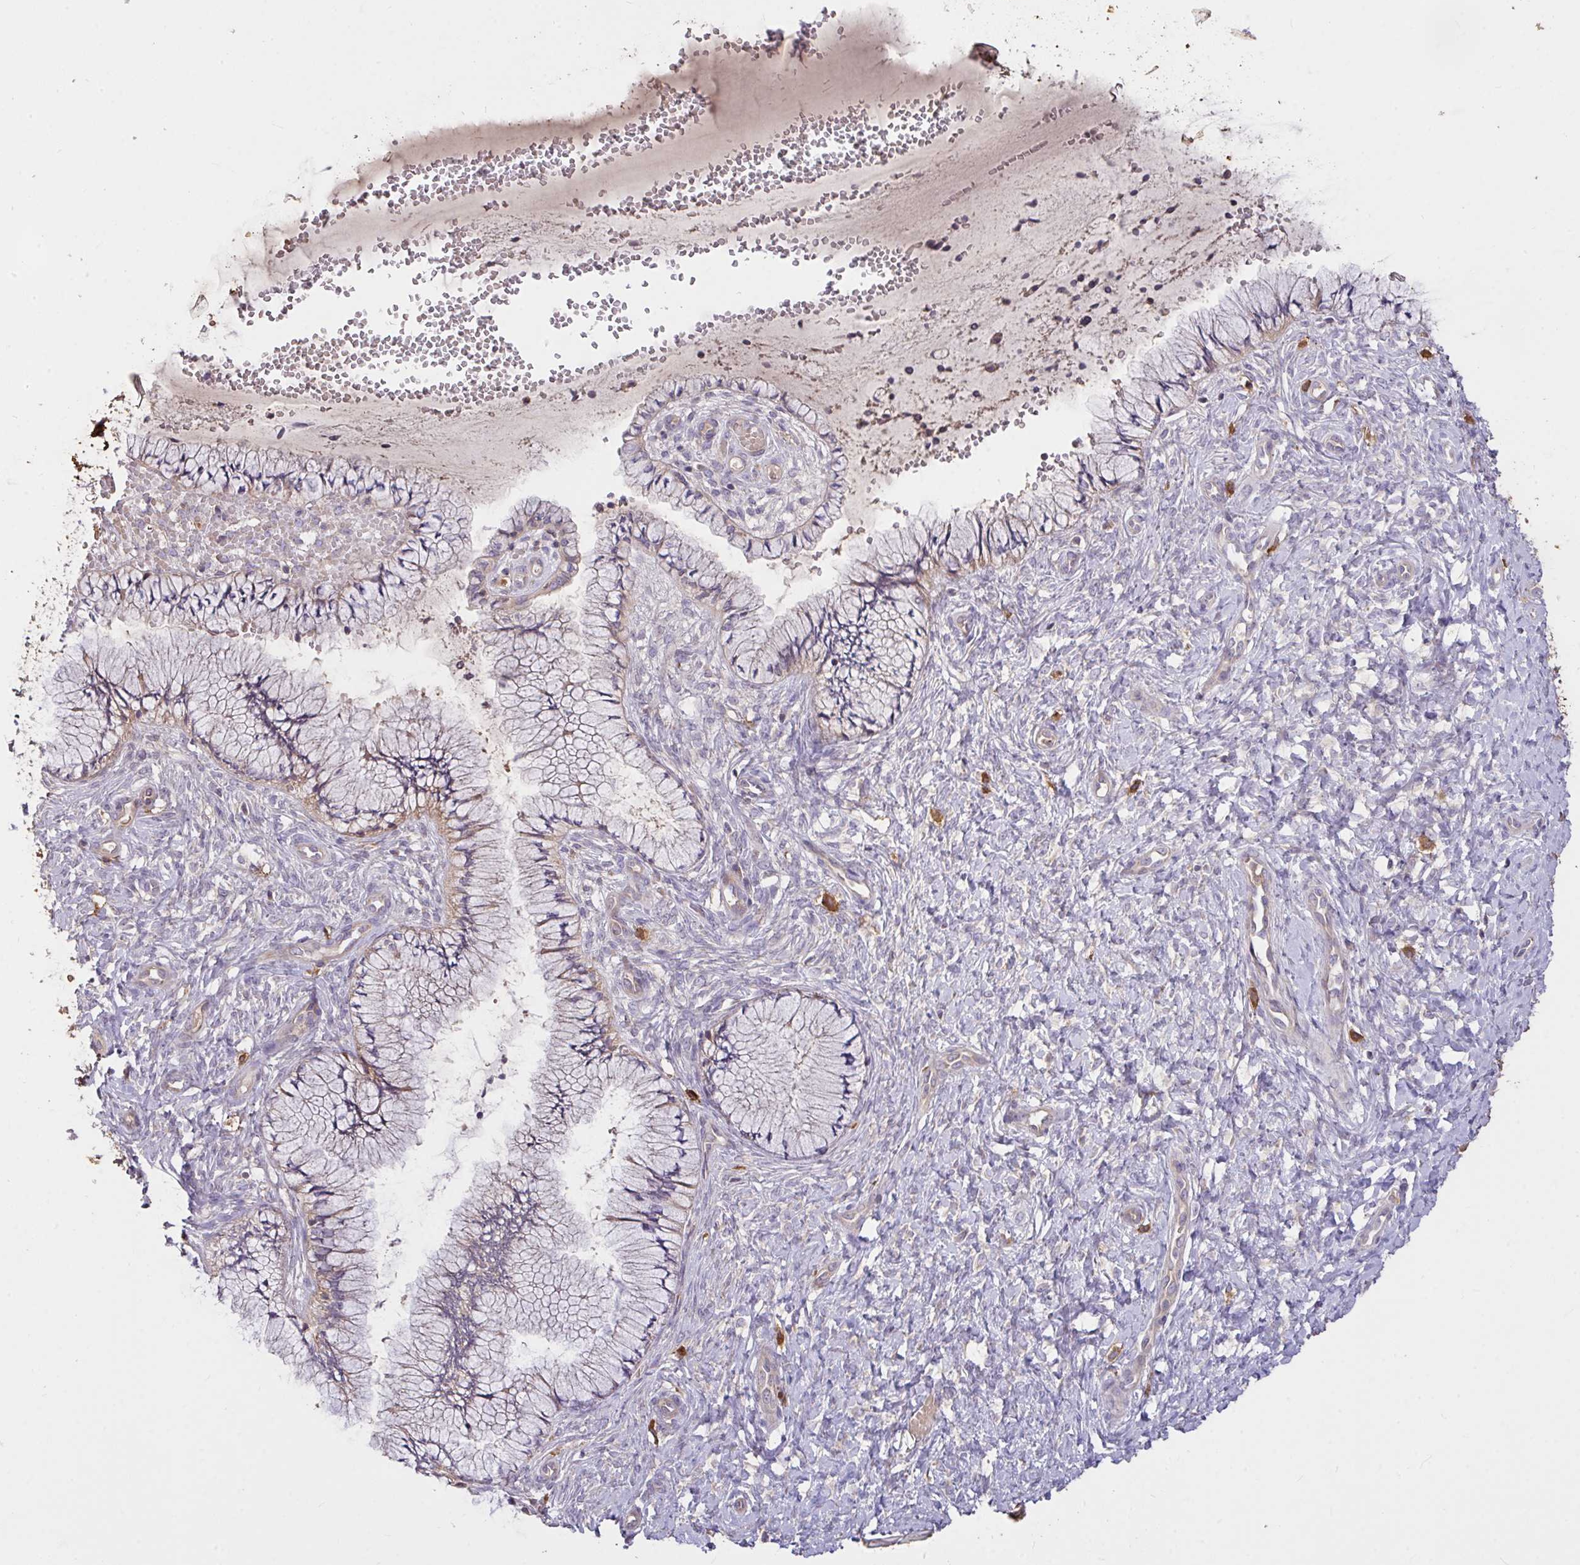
{"staining": {"intensity": "weak", "quantity": "<25%", "location": "cytoplasmic/membranous"}, "tissue": "cervix", "cell_type": "Glandular cells", "image_type": "normal", "snomed": [{"axis": "morphology", "description": "Normal tissue, NOS"}, {"axis": "topography", "description": "Cervix"}], "caption": "Protein analysis of benign cervix displays no significant staining in glandular cells. Brightfield microscopy of immunohistochemistry (IHC) stained with DAB (brown) and hematoxylin (blue), captured at high magnification.", "gene": "FCER1A", "patient": {"sex": "female", "age": 37}}